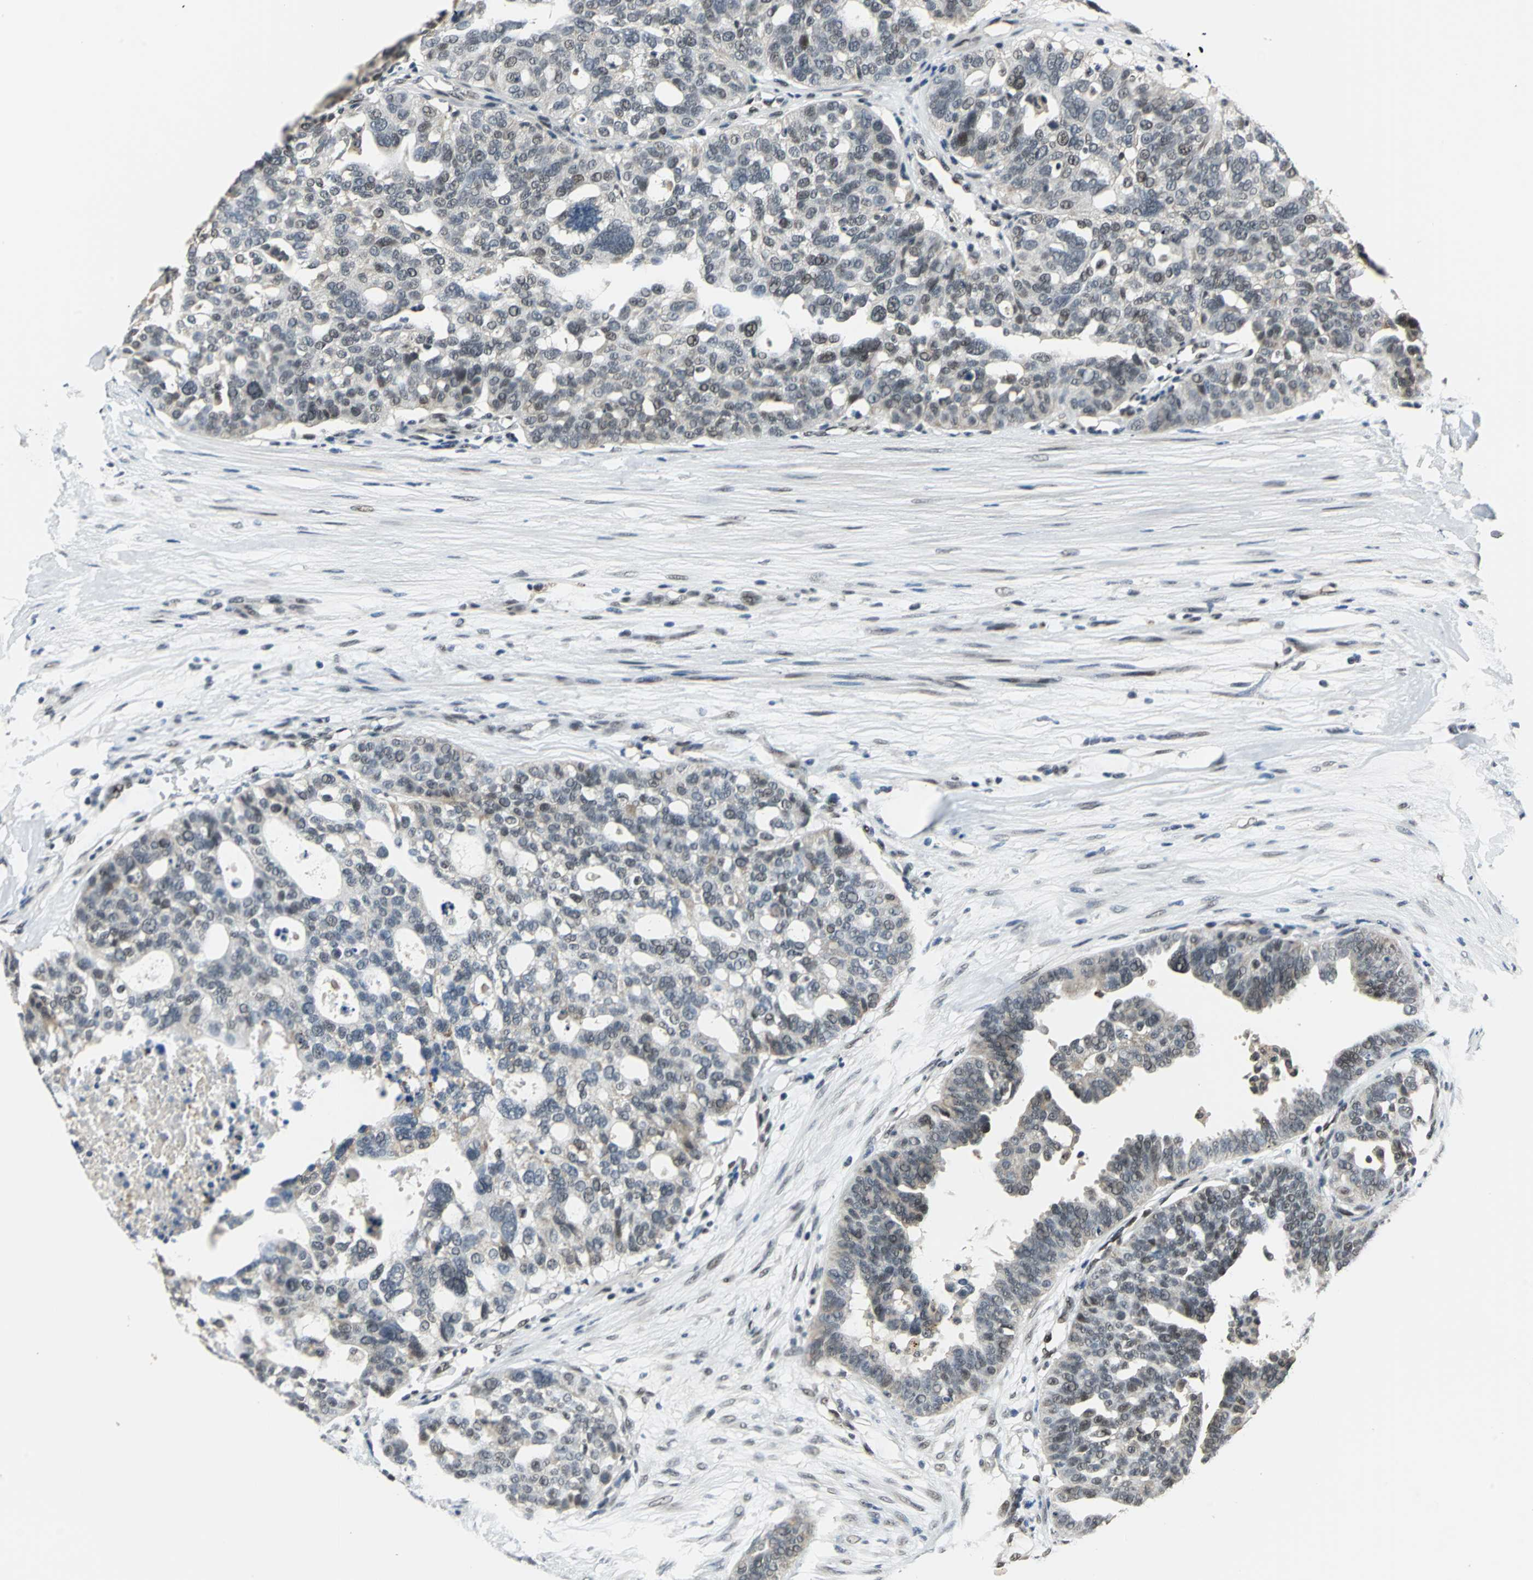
{"staining": {"intensity": "weak", "quantity": "<25%", "location": "cytoplasmic/membranous,nuclear"}, "tissue": "ovarian cancer", "cell_type": "Tumor cells", "image_type": "cancer", "snomed": [{"axis": "morphology", "description": "Cystadenocarcinoma, serous, NOS"}, {"axis": "topography", "description": "Ovary"}], "caption": "The immunohistochemistry (IHC) micrograph has no significant positivity in tumor cells of ovarian cancer tissue.", "gene": "ELF2", "patient": {"sex": "female", "age": 59}}